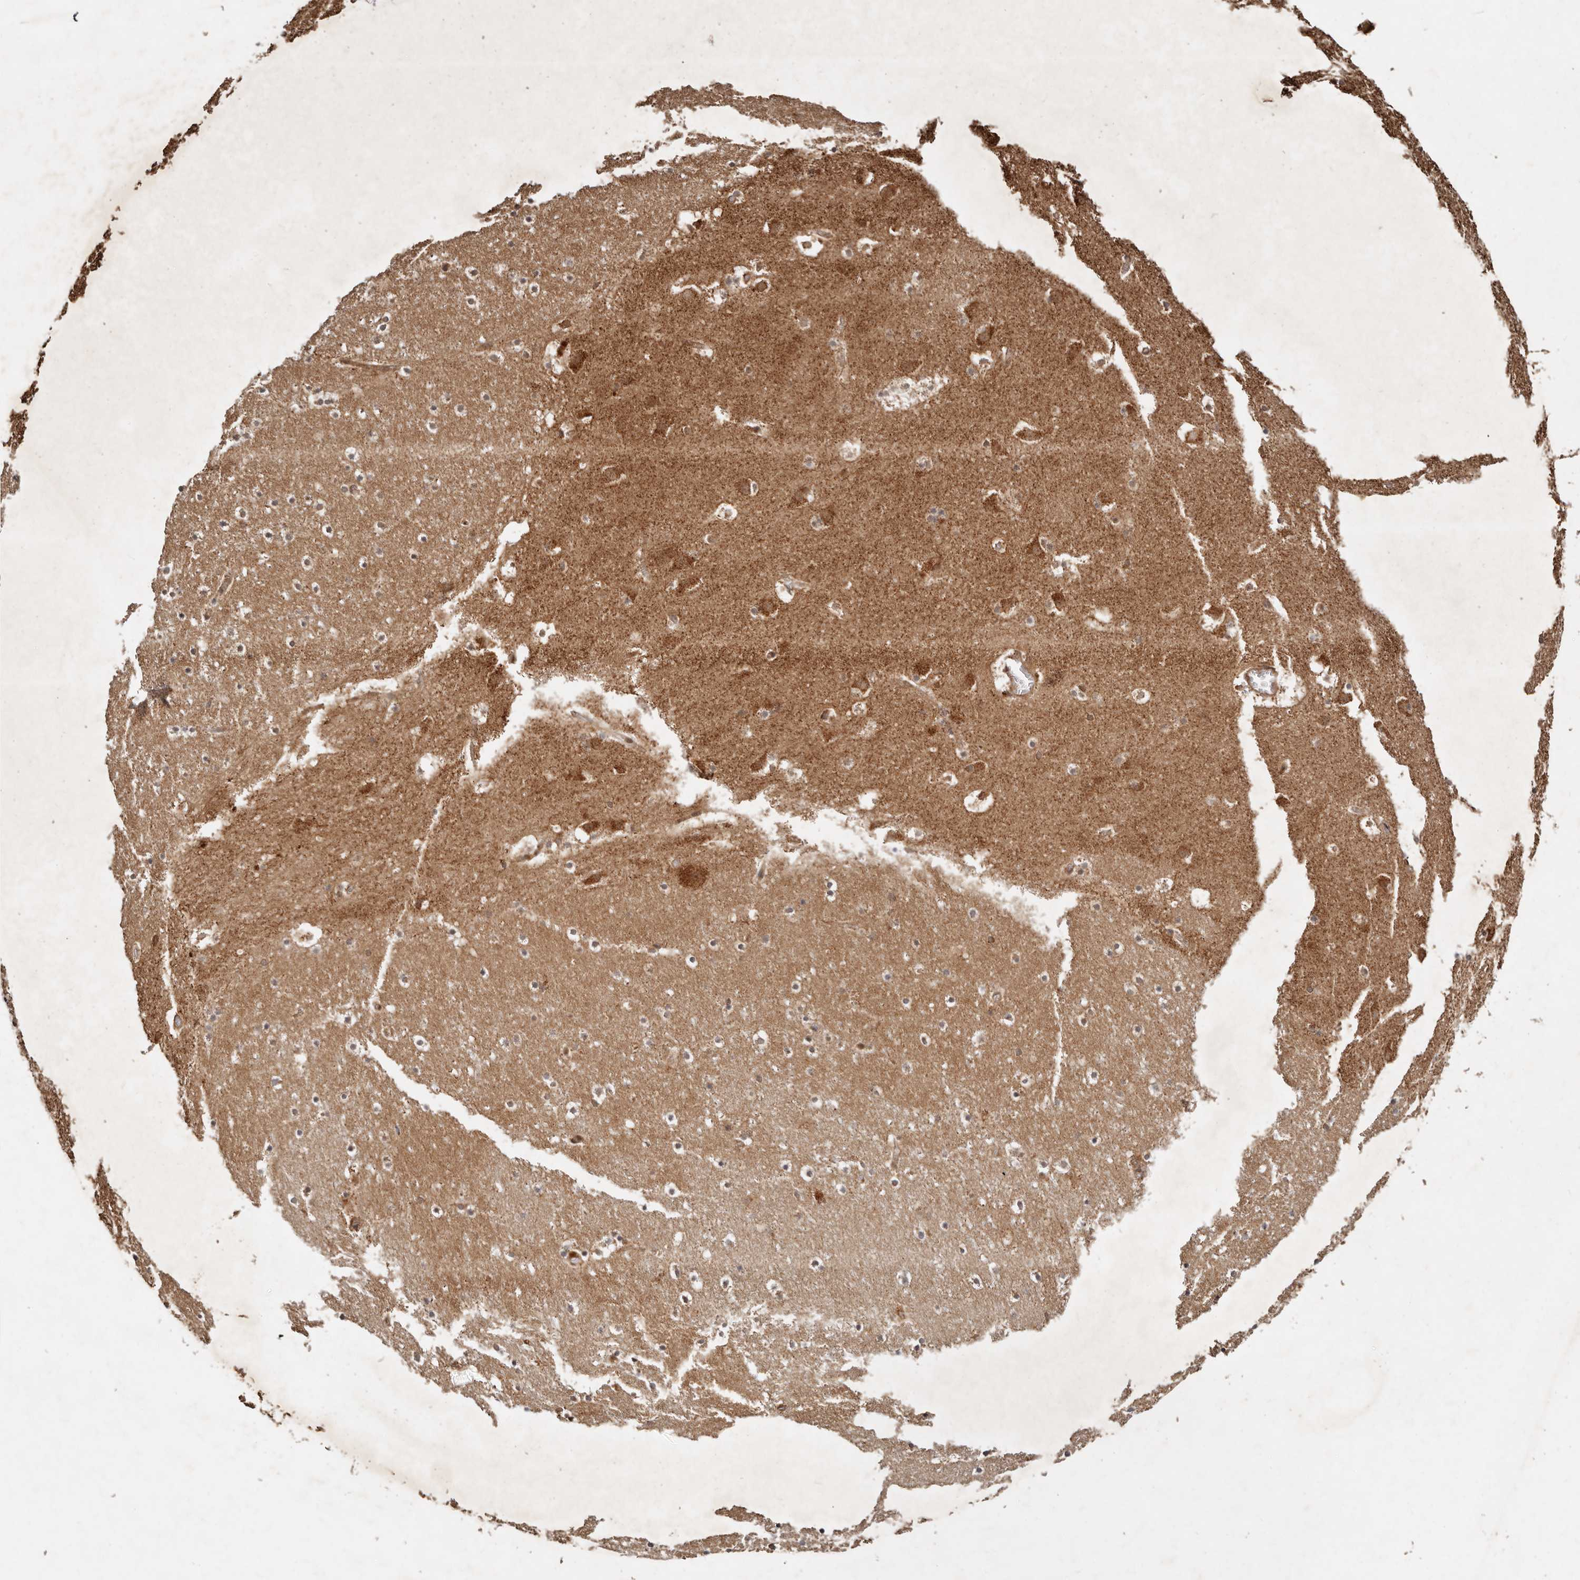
{"staining": {"intensity": "negative", "quantity": "none", "location": "none"}, "tissue": "caudate", "cell_type": "Glial cells", "image_type": "normal", "snomed": [{"axis": "morphology", "description": "Normal tissue, NOS"}, {"axis": "topography", "description": "Lateral ventricle wall"}], "caption": "Immunohistochemistry (IHC) photomicrograph of normal caudate: human caudate stained with DAB (3,3'-diaminobenzidine) exhibits no significant protein staining in glial cells.", "gene": "DENND11", "patient": {"sex": "male", "age": 45}}